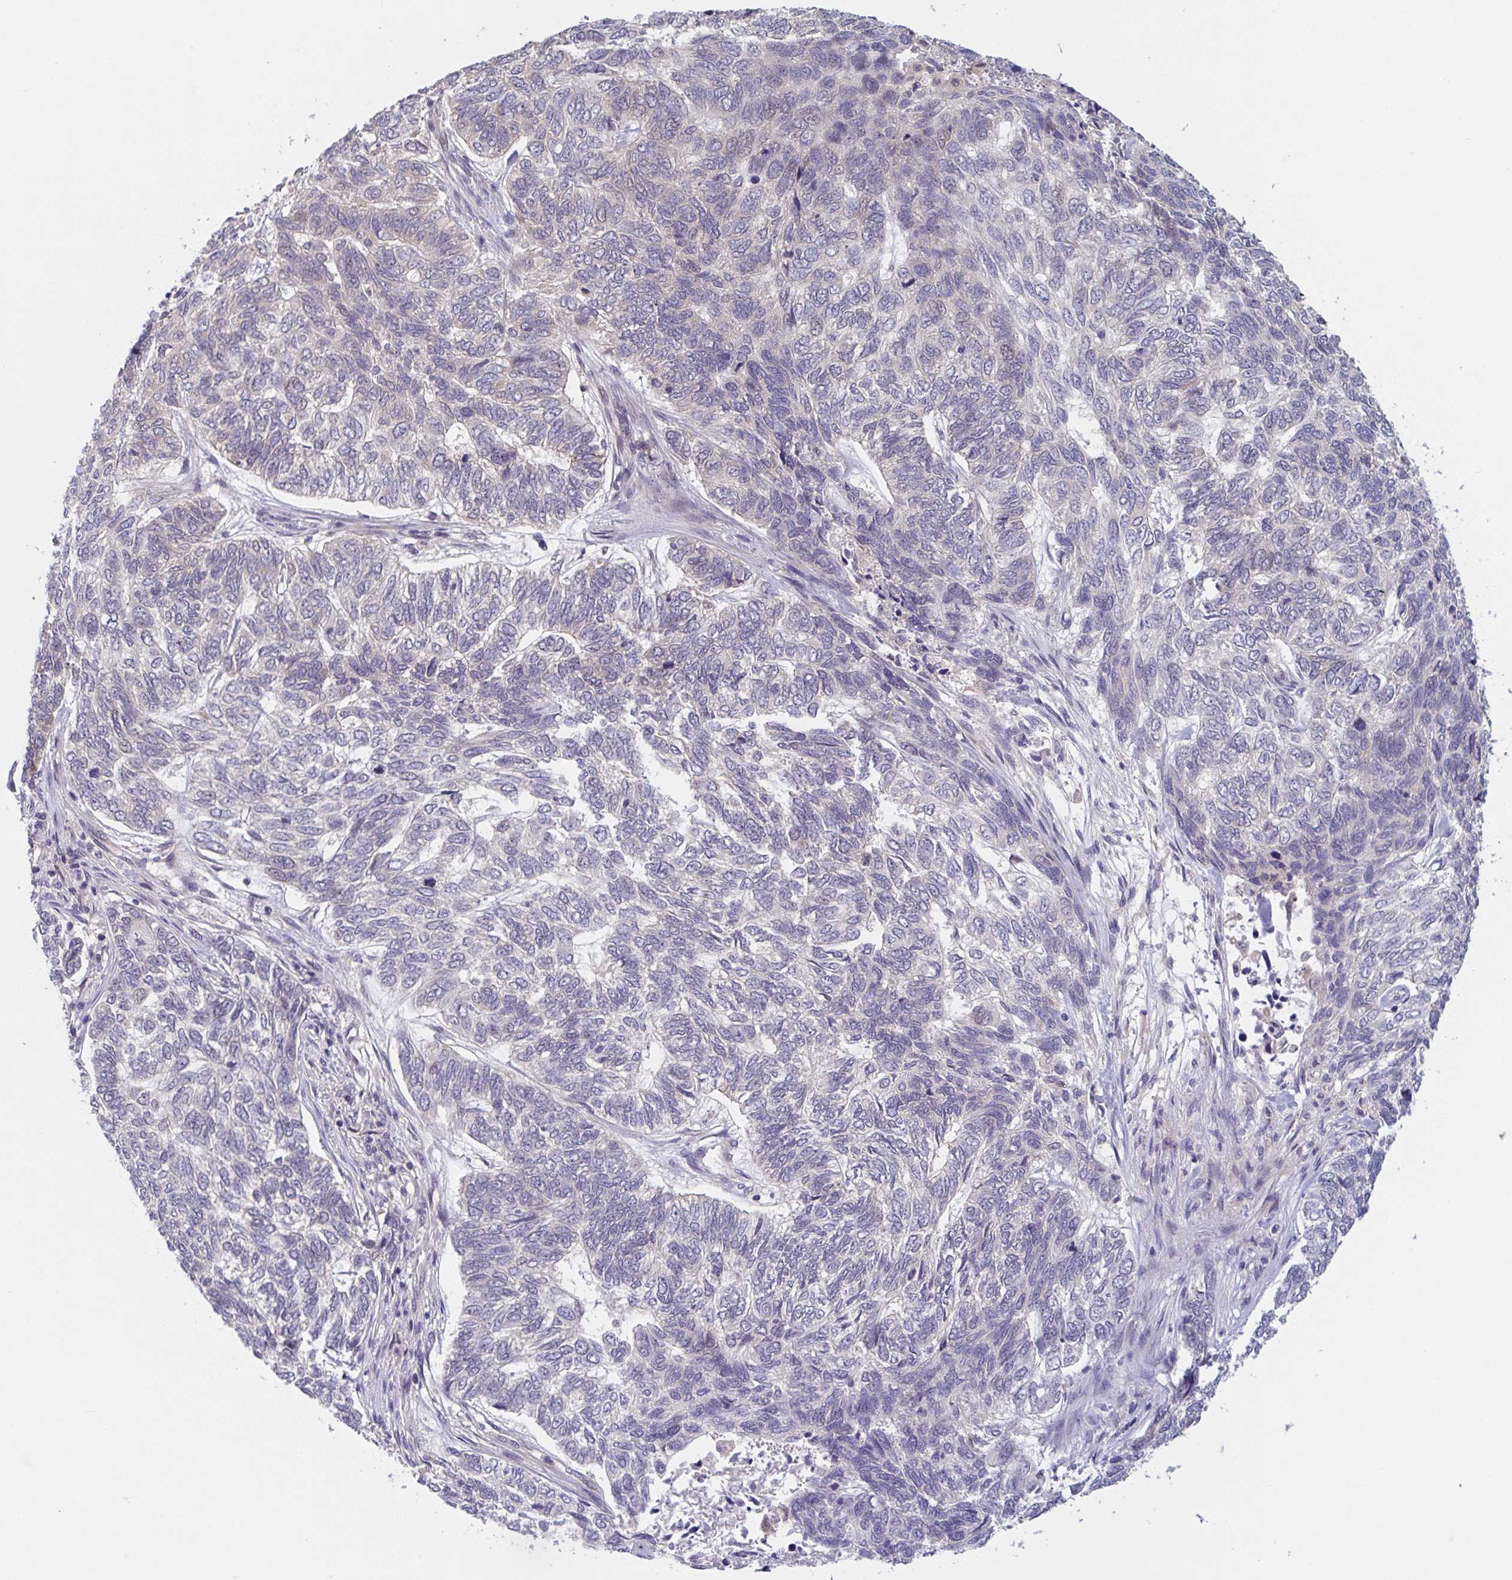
{"staining": {"intensity": "negative", "quantity": "none", "location": "none"}, "tissue": "skin cancer", "cell_type": "Tumor cells", "image_type": "cancer", "snomed": [{"axis": "morphology", "description": "Basal cell carcinoma"}, {"axis": "topography", "description": "Skin"}], "caption": "A photomicrograph of human skin basal cell carcinoma is negative for staining in tumor cells.", "gene": "RIOK1", "patient": {"sex": "female", "age": 65}}